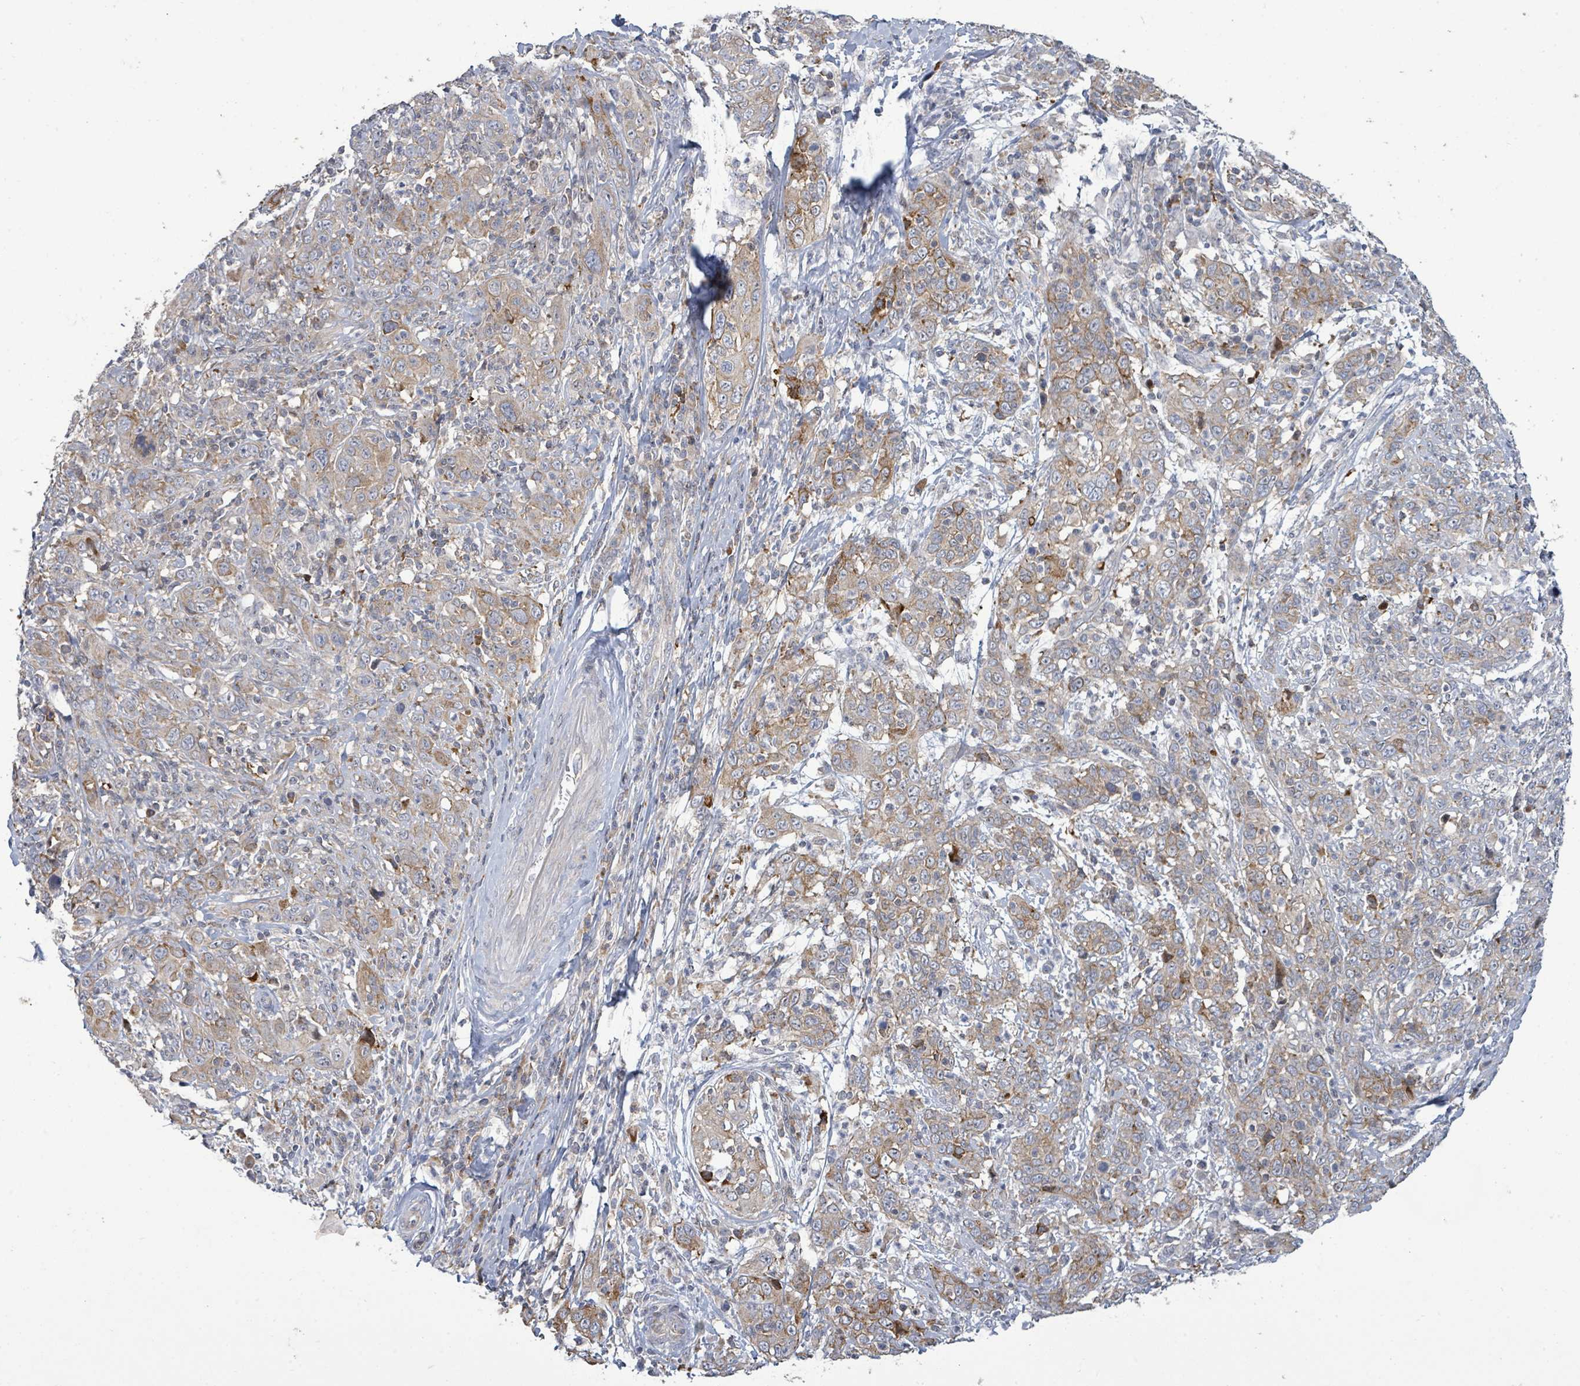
{"staining": {"intensity": "strong", "quantity": "<25%", "location": "cytoplasmic/membranous"}, "tissue": "cervical cancer", "cell_type": "Tumor cells", "image_type": "cancer", "snomed": [{"axis": "morphology", "description": "Squamous cell carcinoma, NOS"}, {"axis": "topography", "description": "Cervix"}], "caption": "Cervical cancer was stained to show a protein in brown. There is medium levels of strong cytoplasmic/membranous positivity in about <25% of tumor cells.", "gene": "LILRA4", "patient": {"sex": "female", "age": 46}}